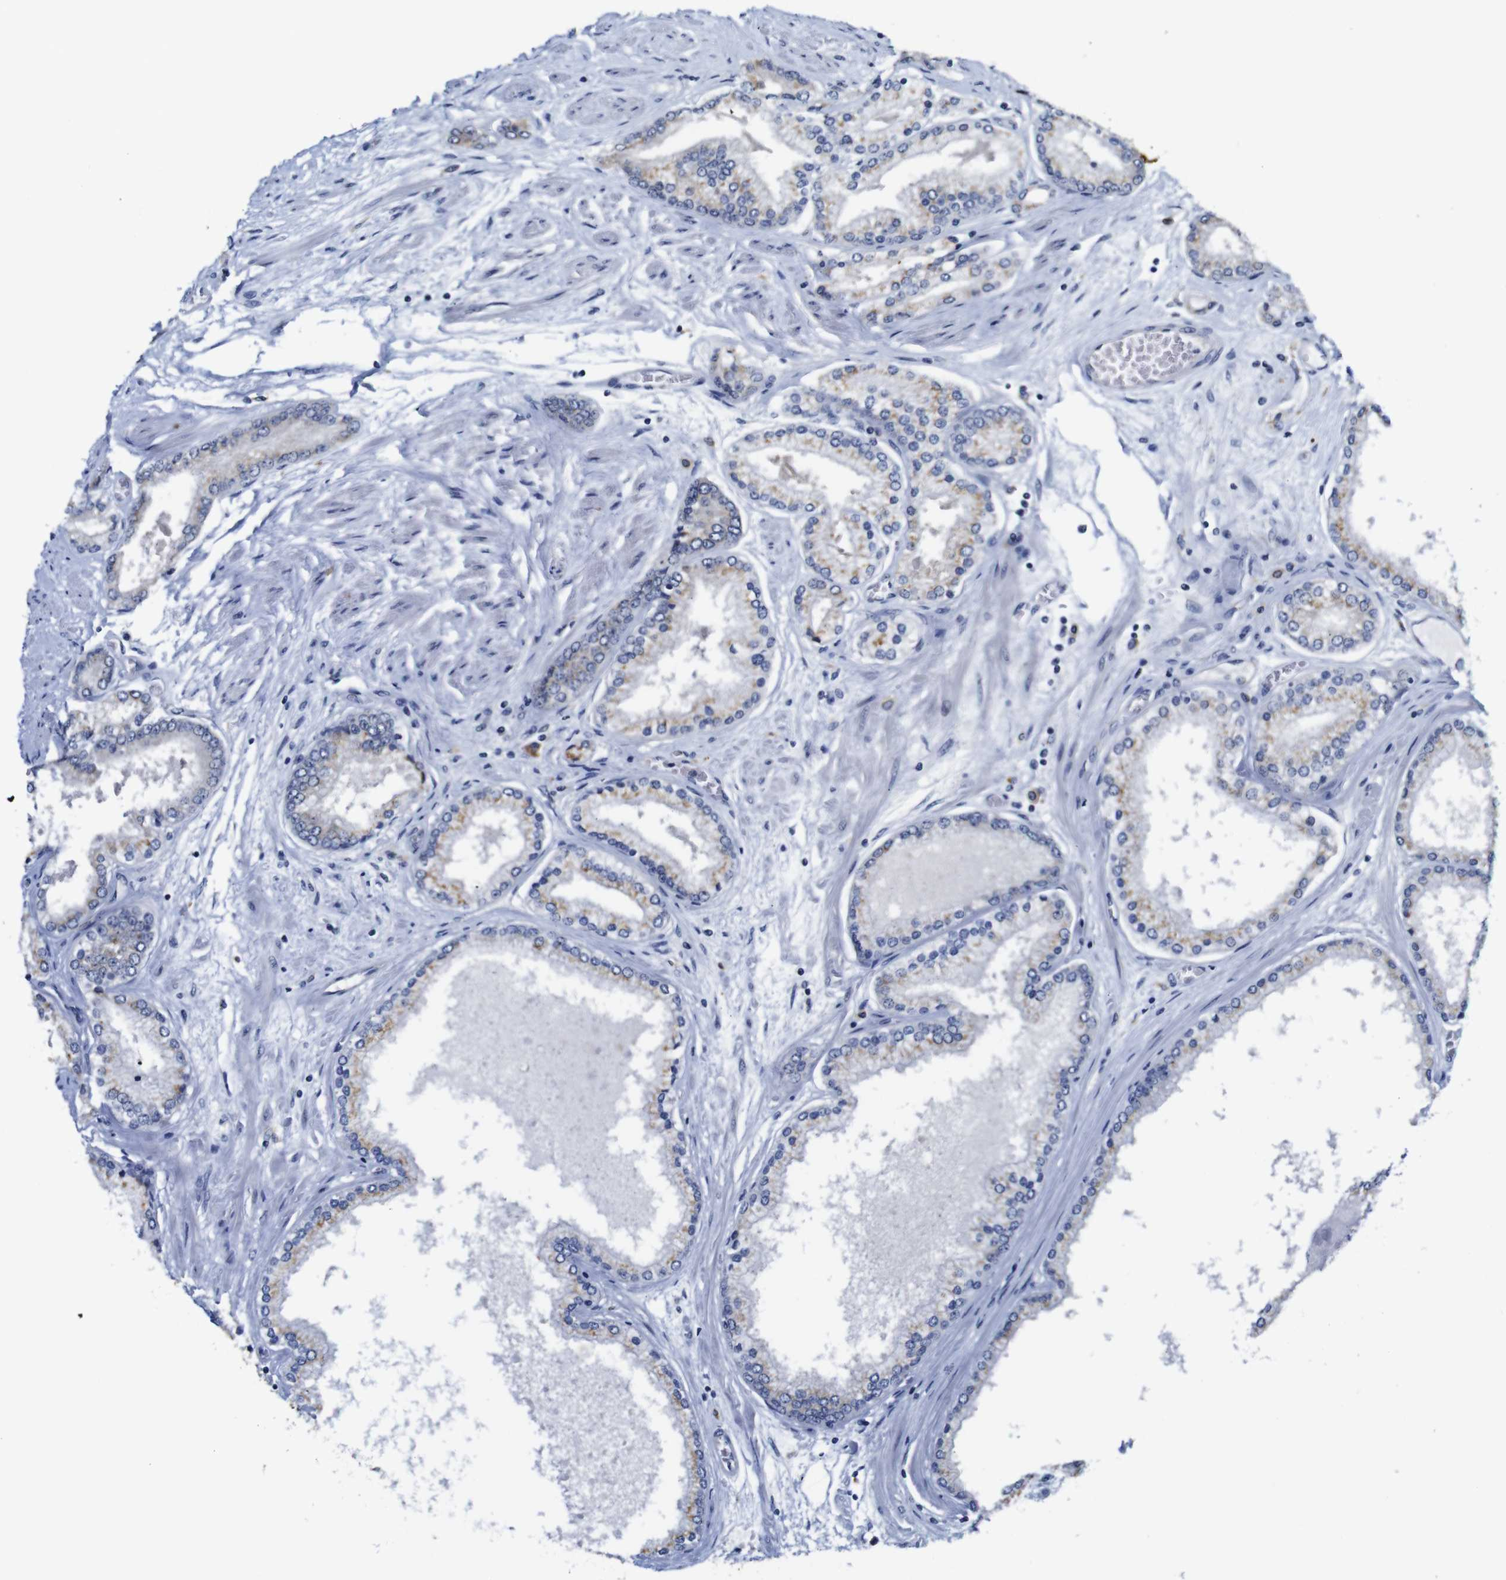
{"staining": {"intensity": "weak", "quantity": "25%-75%", "location": "cytoplasmic/membranous"}, "tissue": "prostate cancer", "cell_type": "Tumor cells", "image_type": "cancer", "snomed": [{"axis": "morphology", "description": "Adenocarcinoma, High grade"}, {"axis": "topography", "description": "Prostate"}], "caption": "DAB immunohistochemical staining of human prostate cancer demonstrates weak cytoplasmic/membranous protein positivity in about 25%-75% of tumor cells. The protein is stained brown, and the nuclei are stained in blue (DAB IHC with brightfield microscopy, high magnification).", "gene": "FURIN", "patient": {"sex": "male", "age": 59}}